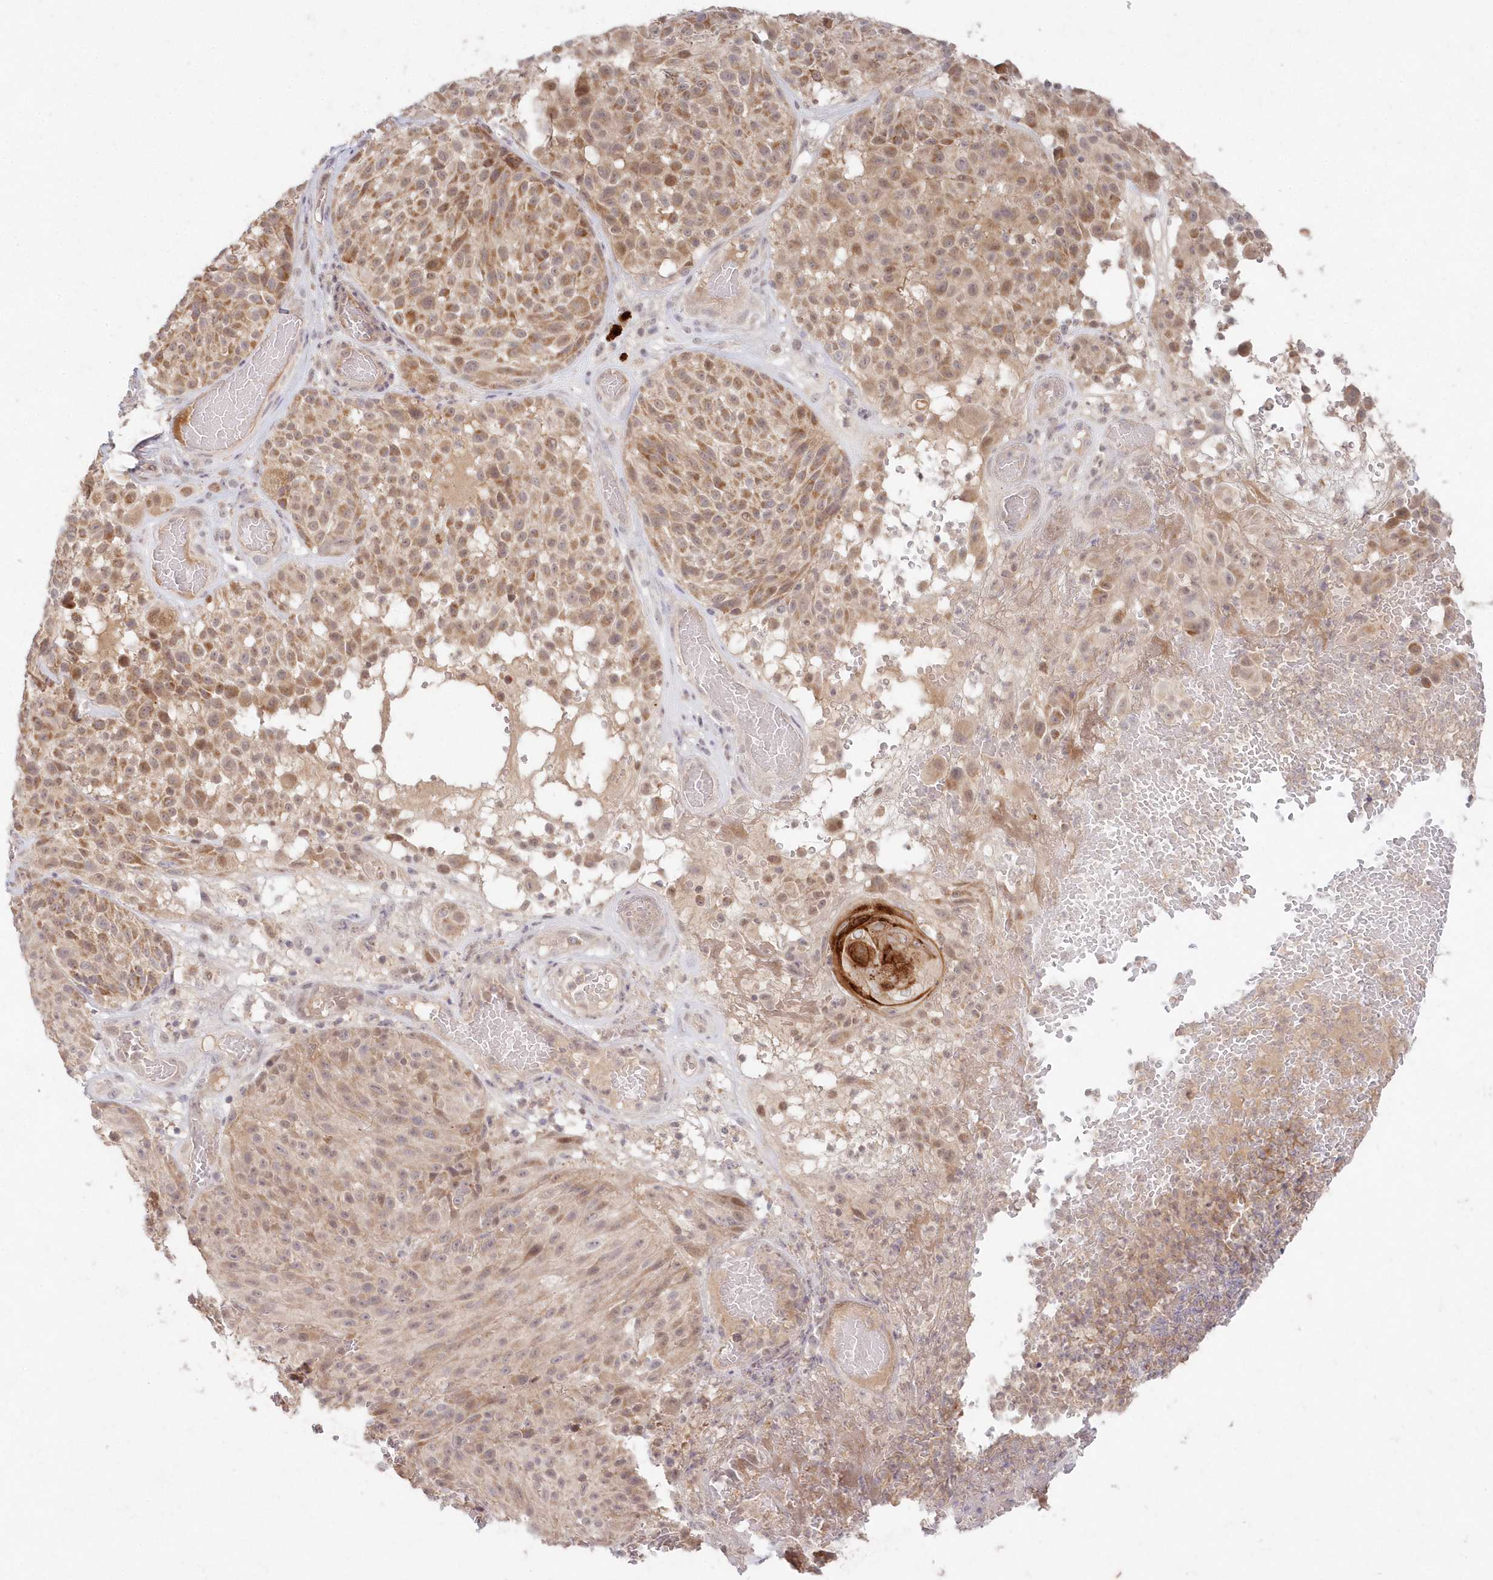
{"staining": {"intensity": "moderate", "quantity": "25%-75%", "location": "cytoplasmic/membranous"}, "tissue": "melanoma", "cell_type": "Tumor cells", "image_type": "cancer", "snomed": [{"axis": "morphology", "description": "Malignant melanoma, NOS"}, {"axis": "topography", "description": "Skin"}], "caption": "Malignant melanoma stained with DAB (3,3'-diaminobenzidine) IHC reveals medium levels of moderate cytoplasmic/membranous positivity in about 25%-75% of tumor cells.", "gene": "ASCC1", "patient": {"sex": "male", "age": 83}}